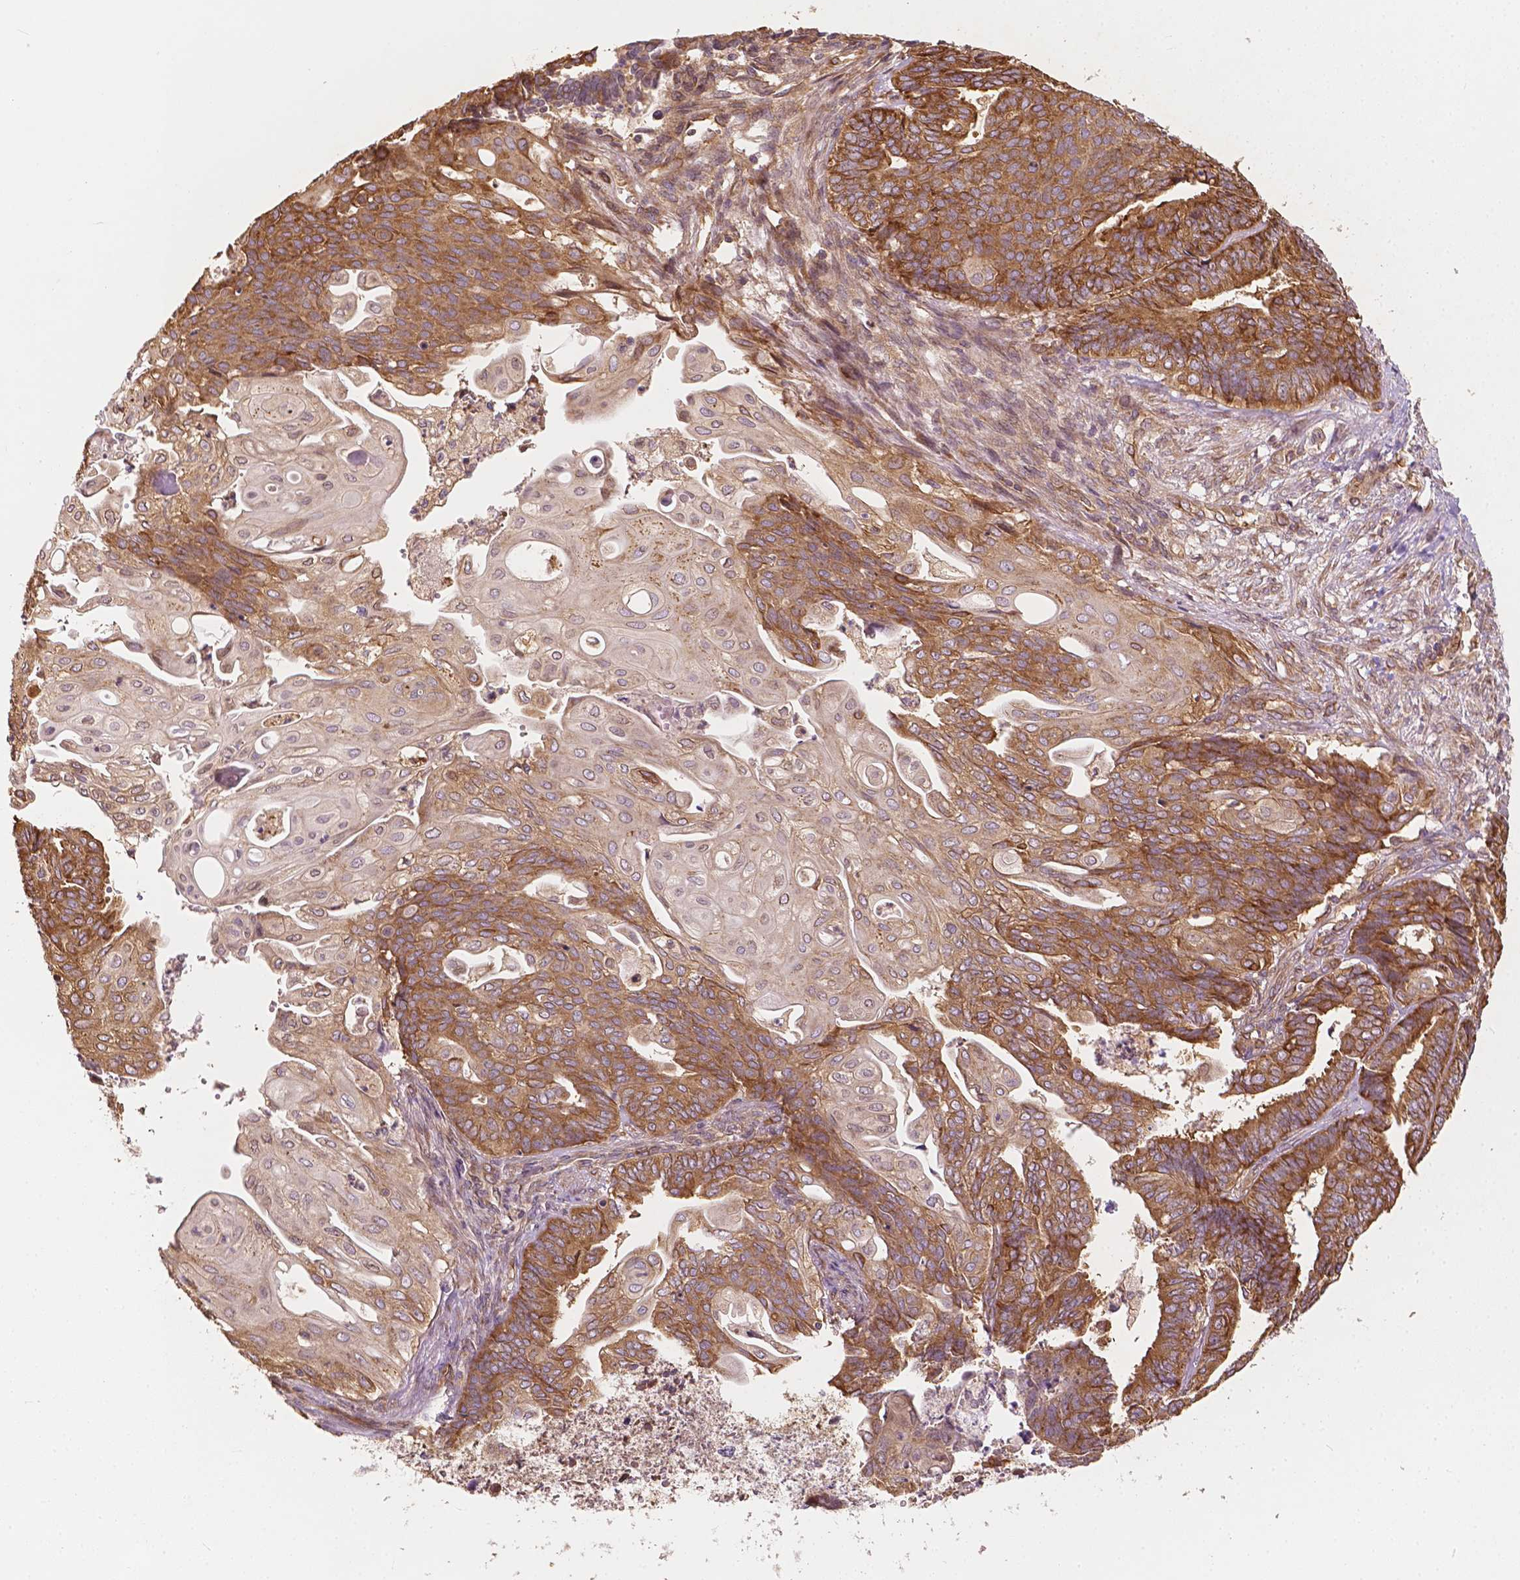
{"staining": {"intensity": "strong", "quantity": ">75%", "location": "cytoplasmic/membranous"}, "tissue": "endometrial cancer", "cell_type": "Tumor cells", "image_type": "cancer", "snomed": [{"axis": "morphology", "description": "Adenocarcinoma, NOS"}, {"axis": "topography", "description": "Endometrium"}], "caption": "An immunohistochemistry (IHC) photomicrograph of tumor tissue is shown. Protein staining in brown shows strong cytoplasmic/membranous positivity in endometrial adenocarcinoma within tumor cells.", "gene": "G3BP1", "patient": {"sex": "female", "age": 73}}